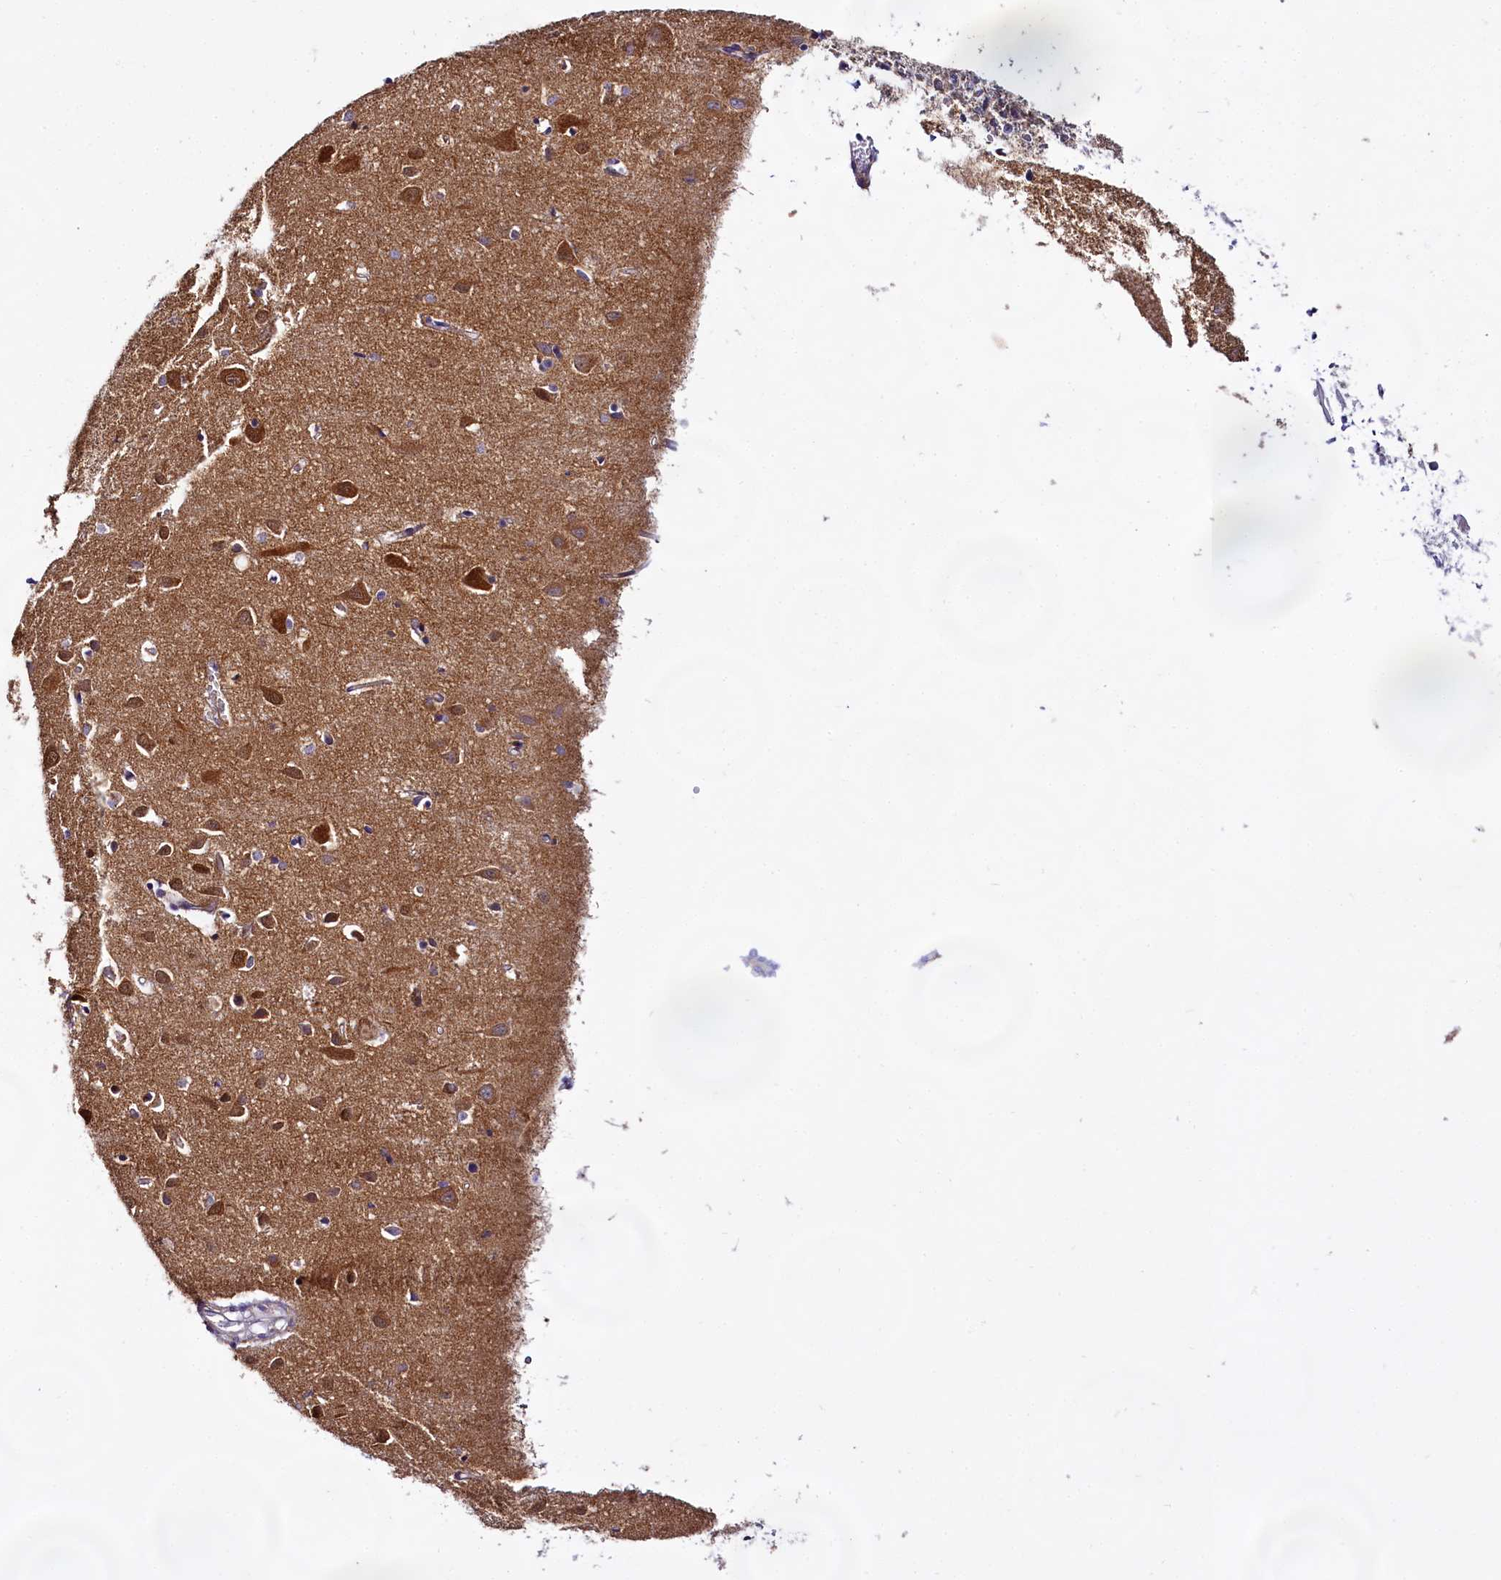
{"staining": {"intensity": "strong", "quantity": "<25%", "location": "cytoplasmic/membranous"}, "tissue": "cerebral cortex", "cell_type": "Endothelial cells", "image_type": "normal", "snomed": [{"axis": "morphology", "description": "Normal tissue, NOS"}, {"axis": "topography", "description": "Cerebral cortex"}], "caption": "Protein expression analysis of normal human cerebral cortex reveals strong cytoplasmic/membranous staining in approximately <25% of endothelial cells.", "gene": "CEP295", "patient": {"sex": "female", "age": 64}}